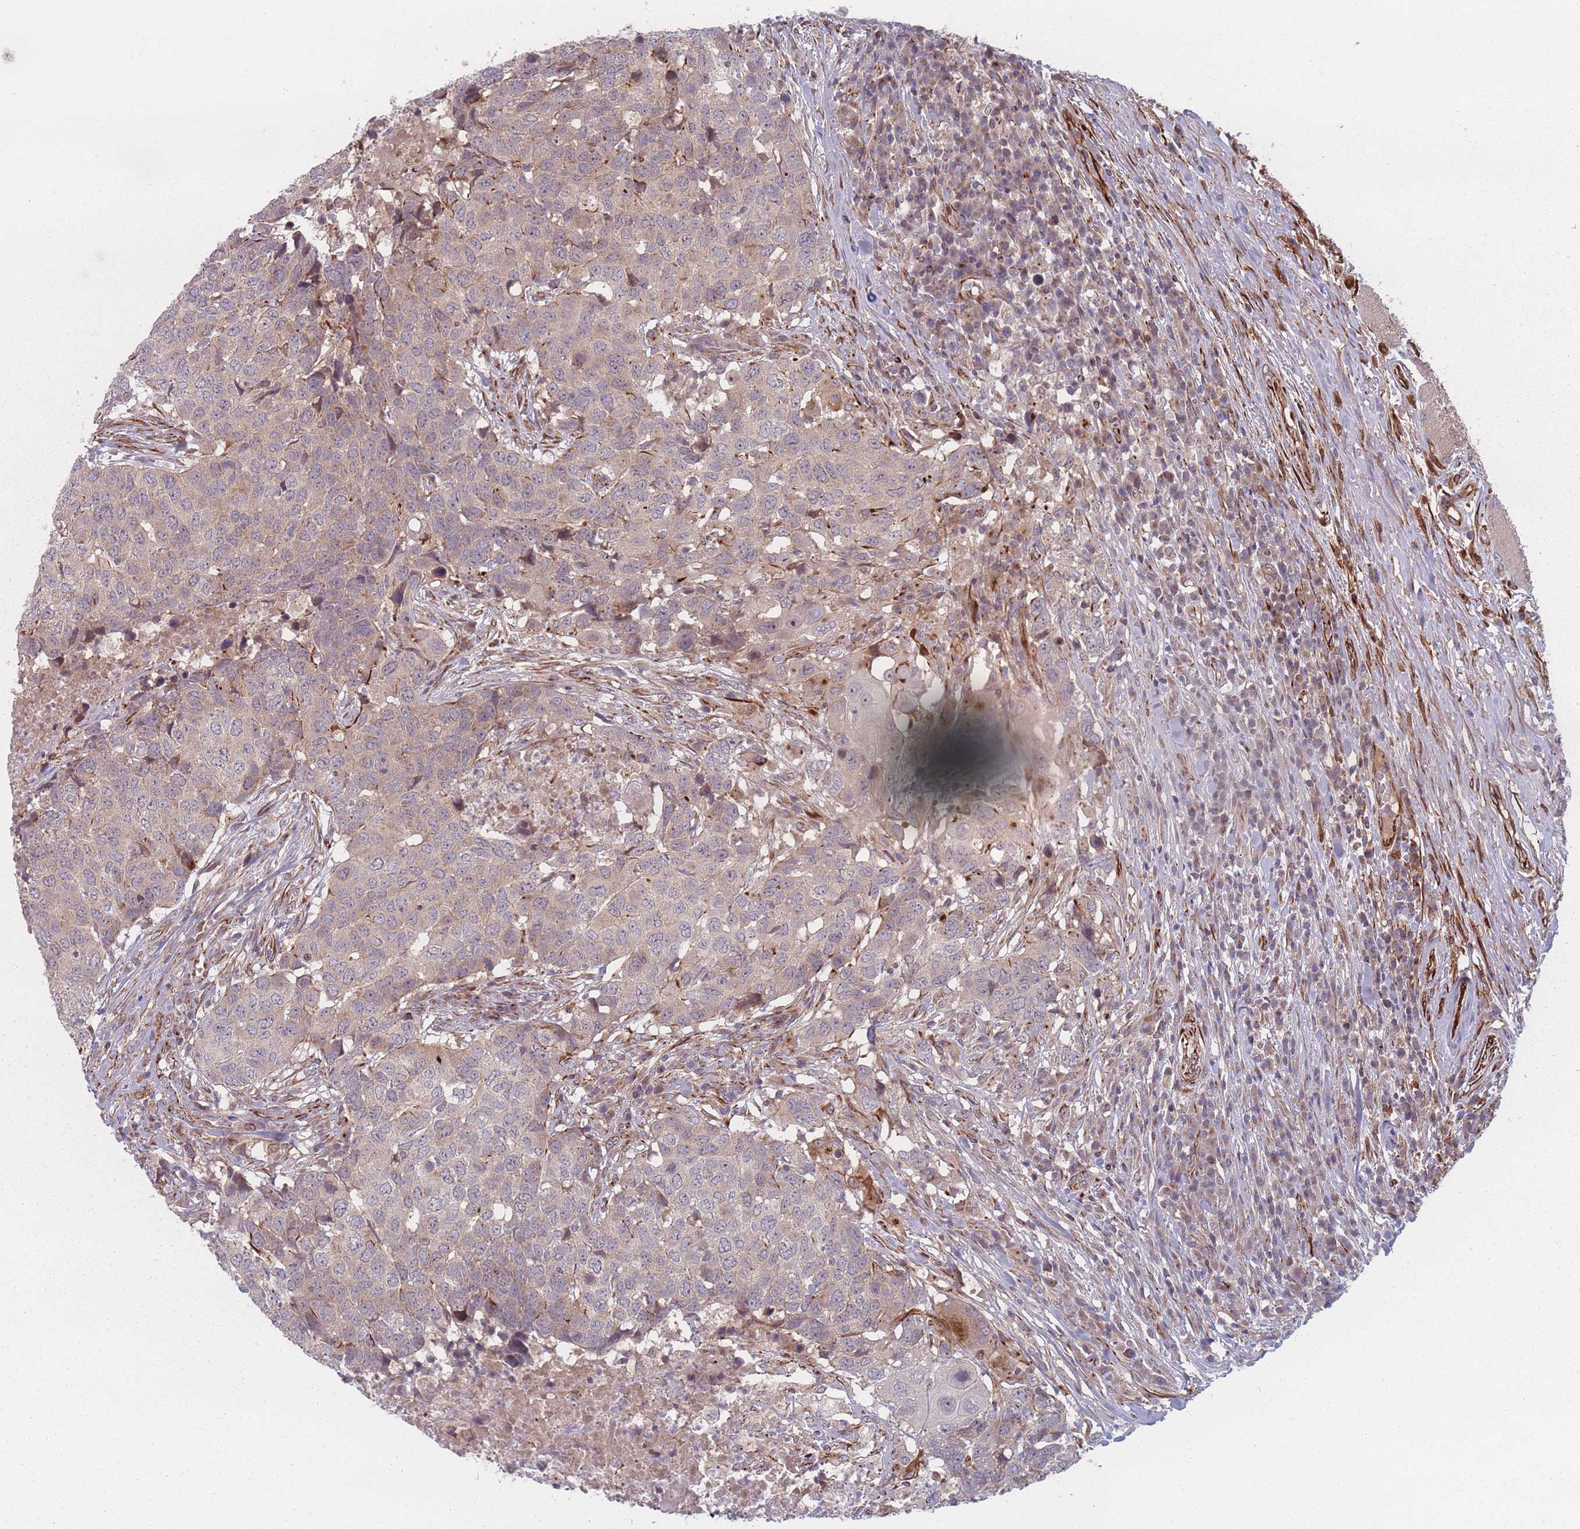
{"staining": {"intensity": "weak", "quantity": "<25%", "location": "cytoplasmic/membranous"}, "tissue": "head and neck cancer", "cell_type": "Tumor cells", "image_type": "cancer", "snomed": [{"axis": "morphology", "description": "Normal tissue, NOS"}, {"axis": "morphology", "description": "Squamous cell carcinoma, NOS"}, {"axis": "topography", "description": "Skeletal muscle"}, {"axis": "topography", "description": "Vascular tissue"}, {"axis": "topography", "description": "Peripheral nerve tissue"}, {"axis": "topography", "description": "Head-Neck"}], "caption": "A high-resolution image shows IHC staining of head and neck squamous cell carcinoma, which exhibits no significant staining in tumor cells. Nuclei are stained in blue.", "gene": "EEF1AKMT2", "patient": {"sex": "male", "age": 66}}